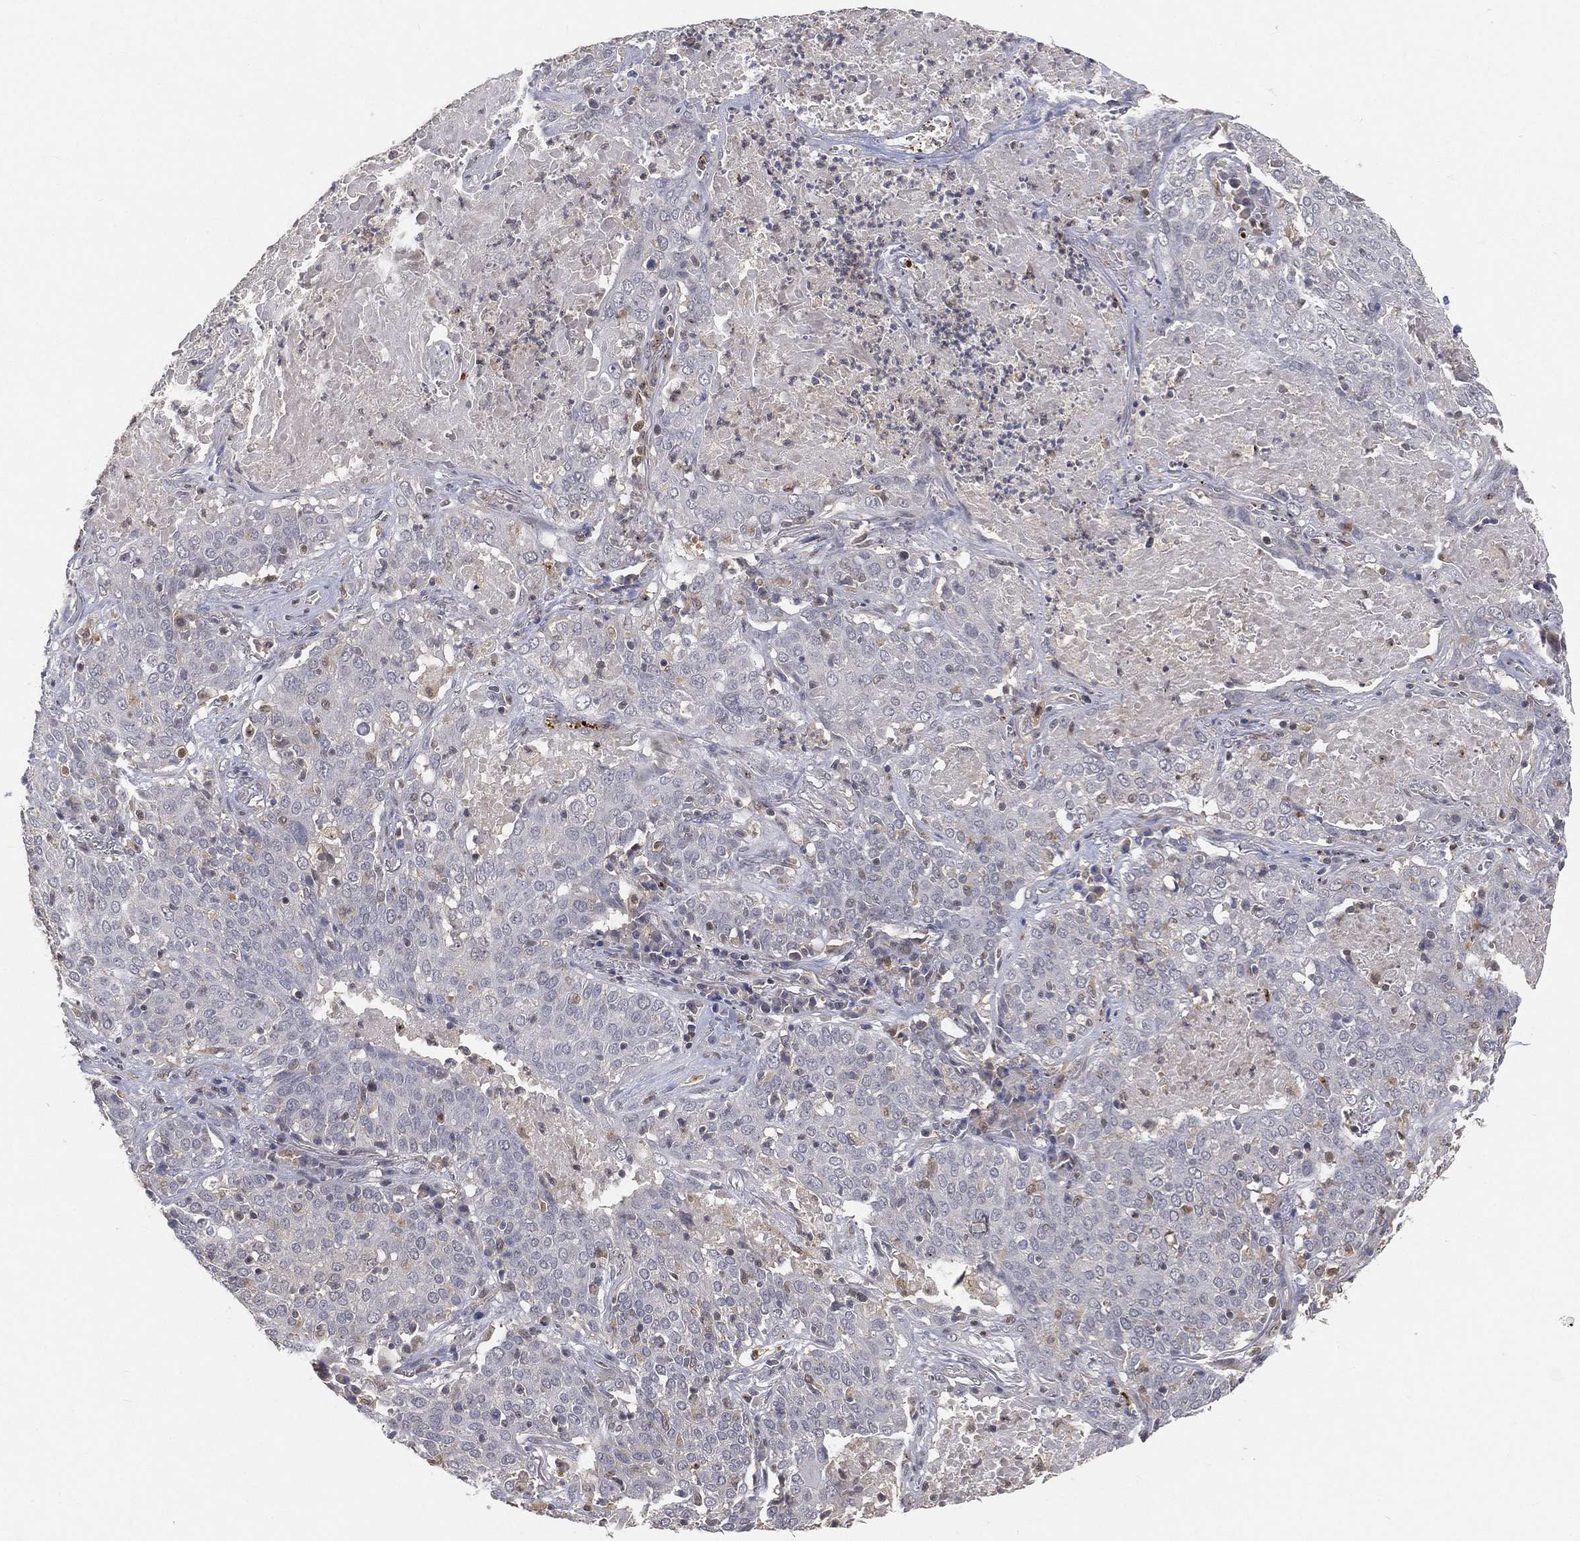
{"staining": {"intensity": "negative", "quantity": "none", "location": "none"}, "tissue": "lung cancer", "cell_type": "Tumor cells", "image_type": "cancer", "snomed": [{"axis": "morphology", "description": "Squamous cell carcinoma, NOS"}, {"axis": "topography", "description": "Lung"}], "caption": "Tumor cells show no significant protein expression in squamous cell carcinoma (lung).", "gene": "MAPK1", "patient": {"sex": "male", "age": 82}}